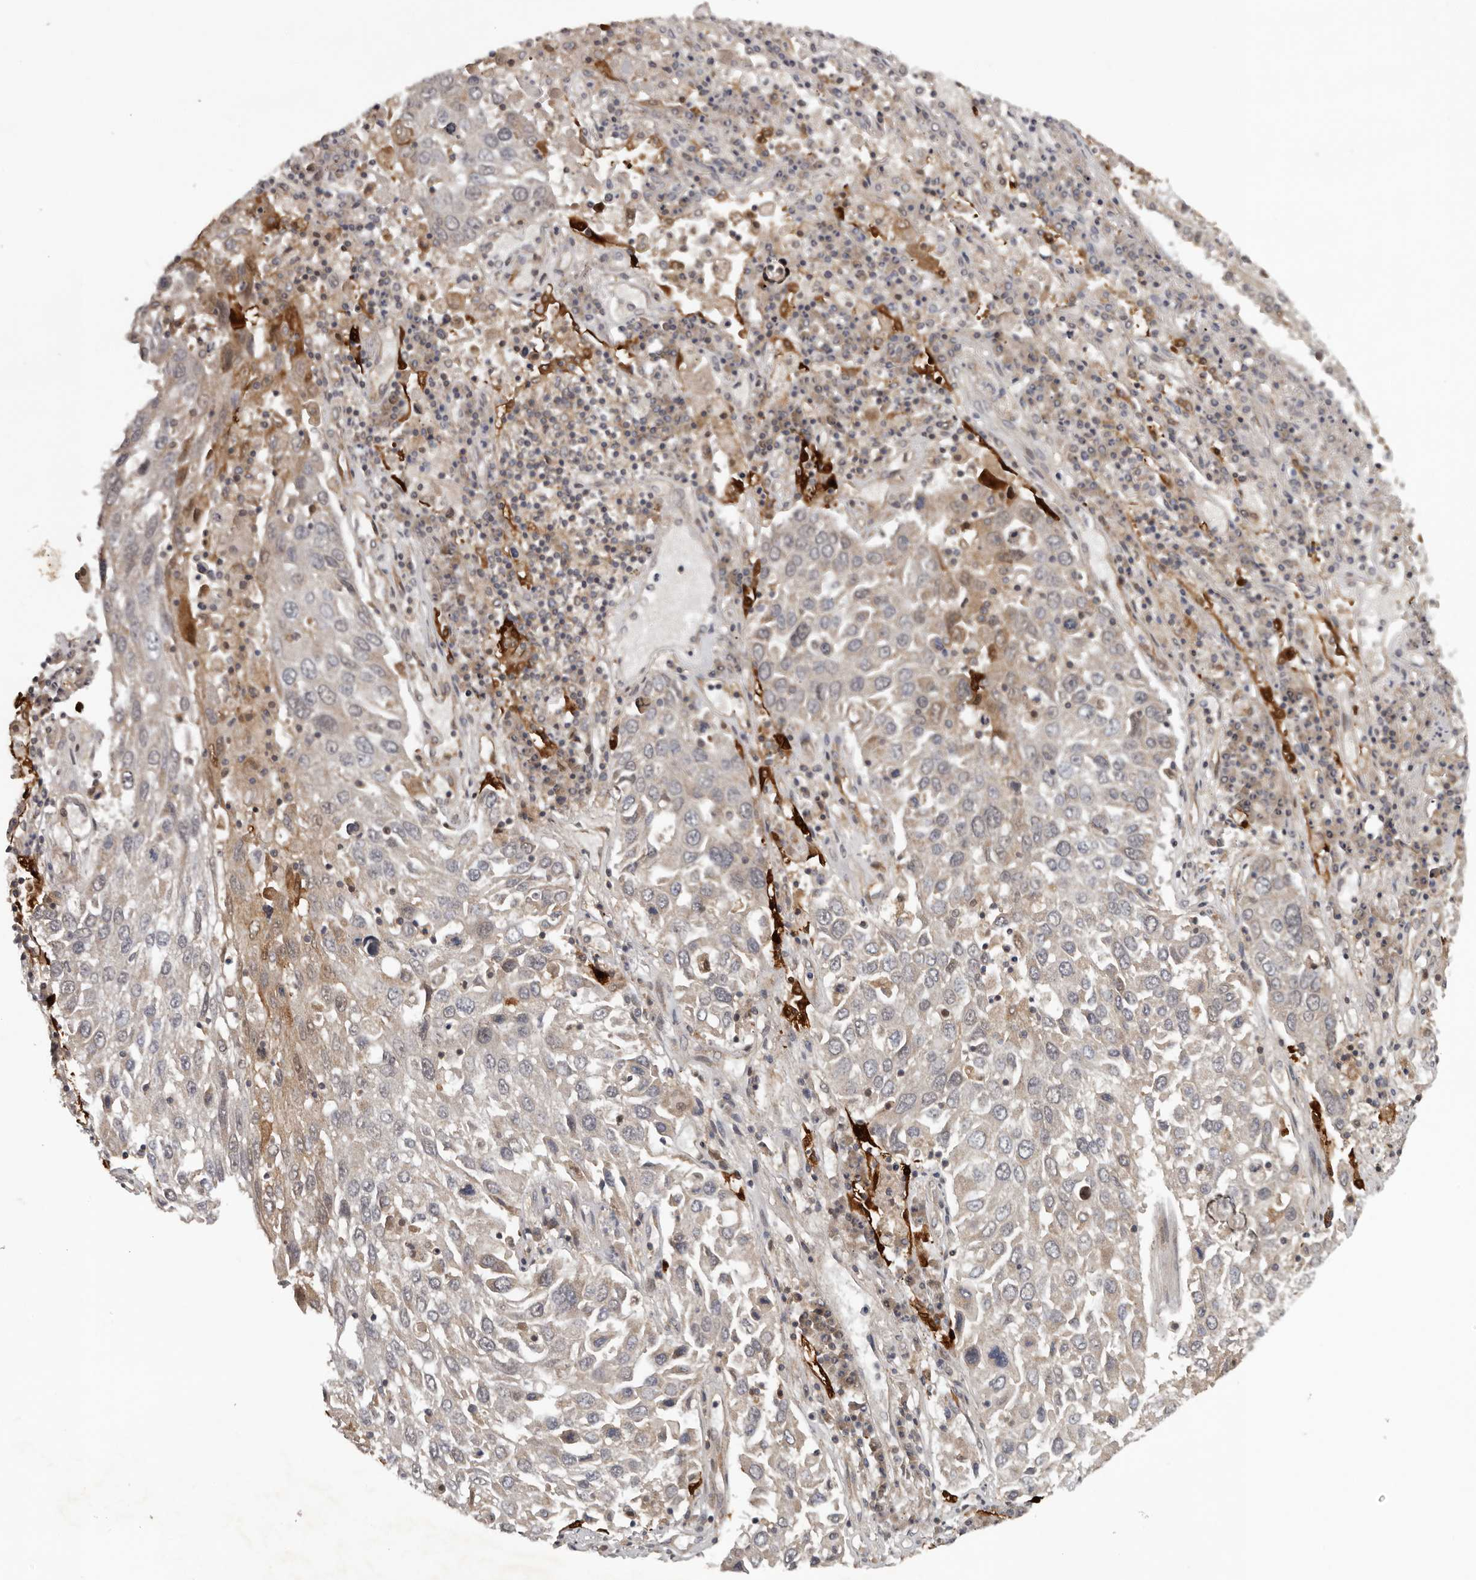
{"staining": {"intensity": "weak", "quantity": "<25%", "location": "cytoplasmic/membranous"}, "tissue": "lung cancer", "cell_type": "Tumor cells", "image_type": "cancer", "snomed": [{"axis": "morphology", "description": "Squamous cell carcinoma, NOS"}, {"axis": "topography", "description": "Lung"}], "caption": "Immunohistochemistry (IHC) of human lung squamous cell carcinoma exhibits no staining in tumor cells.", "gene": "ANKRD44", "patient": {"sex": "male", "age": 65}}